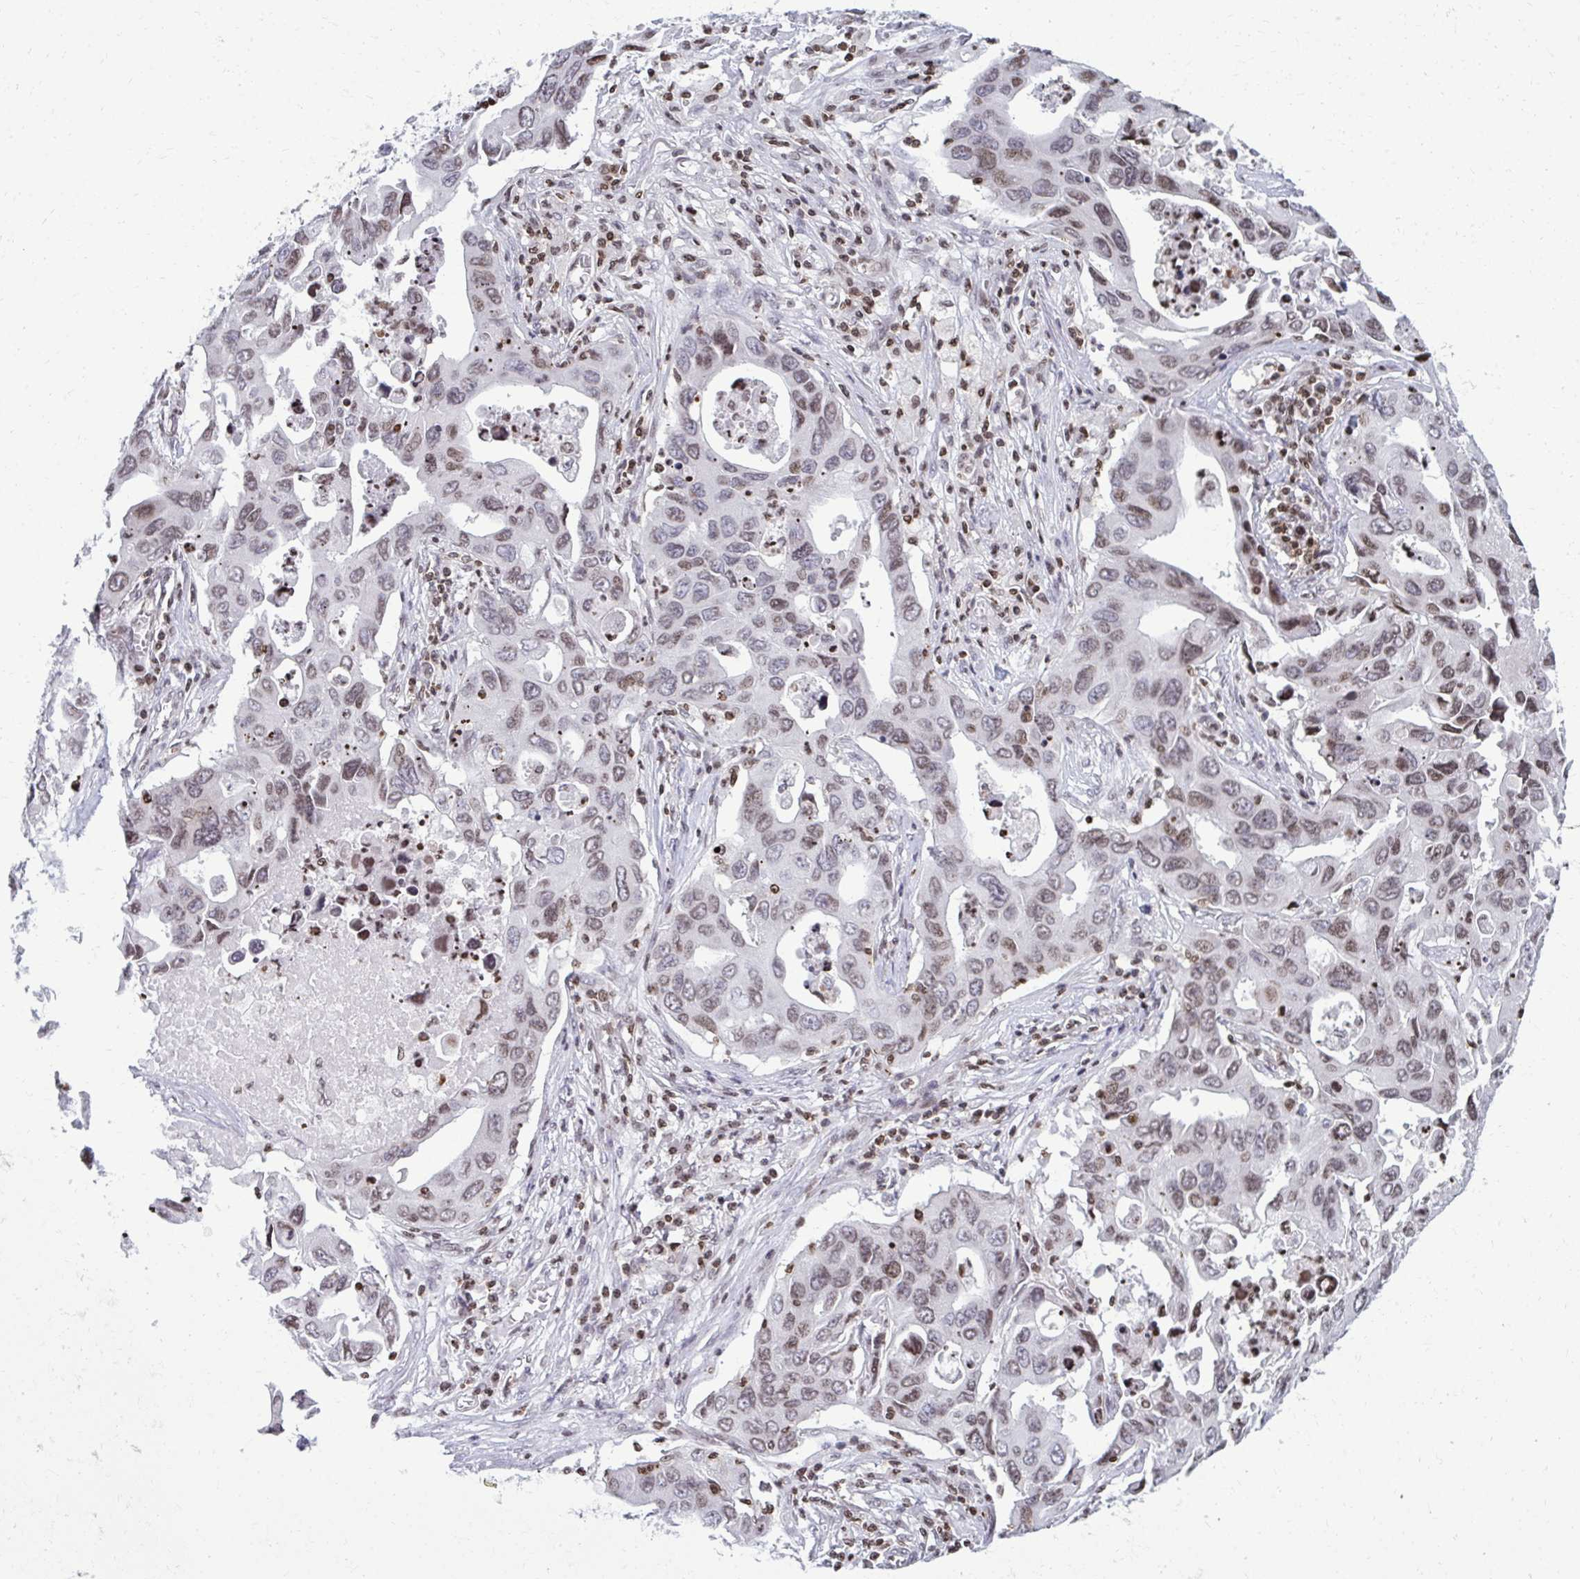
{"staining": {"intensity": "weak", "quantity": "25%-75%", "location": "nuclear"}, "tissue": "lung cancer", "cell_type": "Tumor cells", "image_type": "cancer", "snomed": [{"axis": "morphology", "description": "Adenocarcinoma, NOS"}, {"axis": "topography", "description": "Lung"}], "caption": "Immunohistochemical staining of lung cancer shows low levels of weak nuclear protein staining in approximately 25%-75% of tumor cells.", "gene": "AP5M1", "patient": {"sex": "male", "age": 64}}